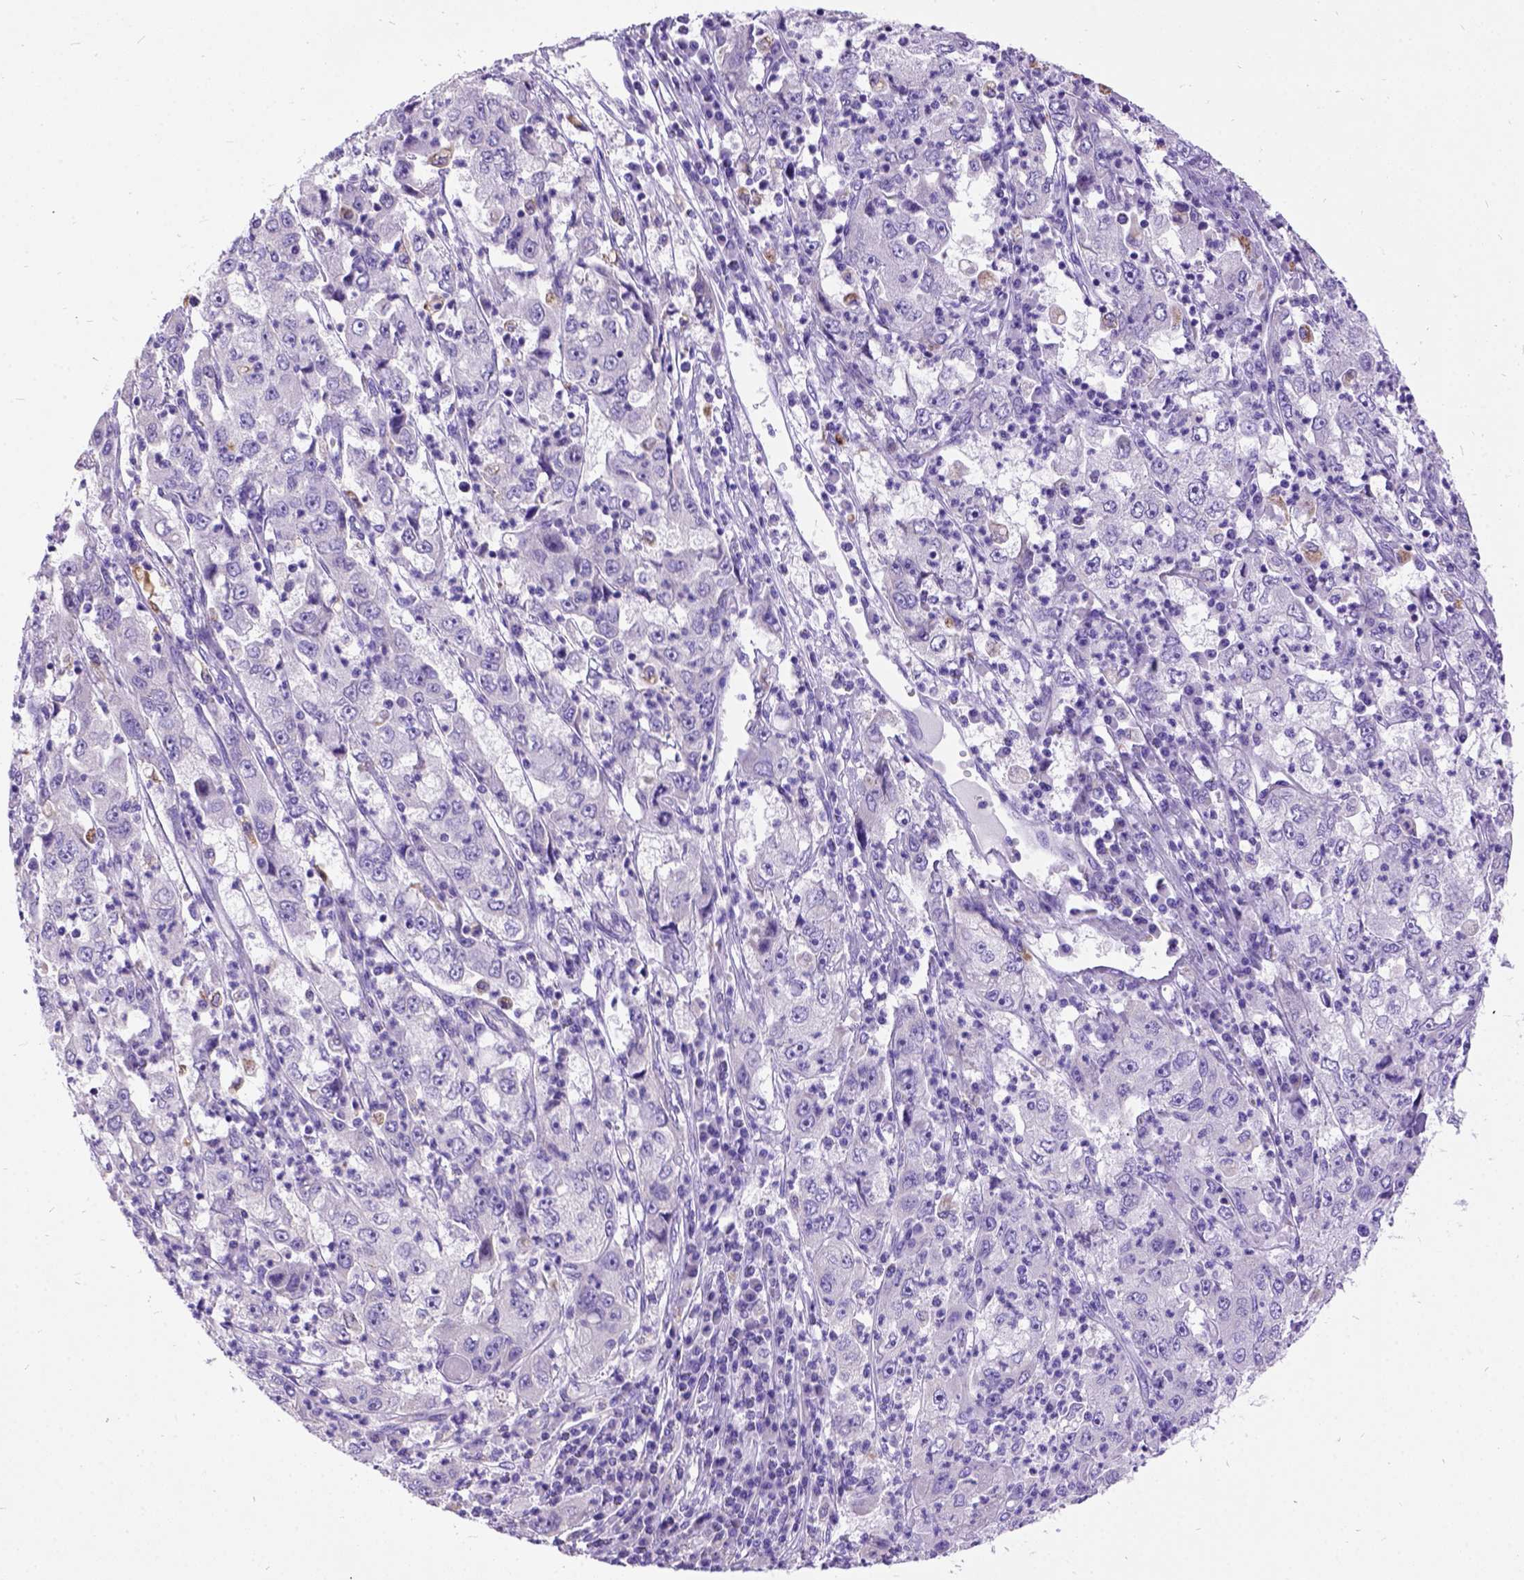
{"staining": {"intensity": "negative", "quantity": "none", "location": "none"}, "tissue": "cervical cancer", "cell_type": "Tumor cells", "image_type": "cancer", "snomed": [{"axis": "morphology", "description": "Squamous cell carcinoma, NOS"}, {"axis": "topography", "description": "Cervix"}], "caption": "Tumor cells show no significant protein staining in cervical cancer.", "gene": "CFAP54", "patient": {"sex": "female", "age": 36}}